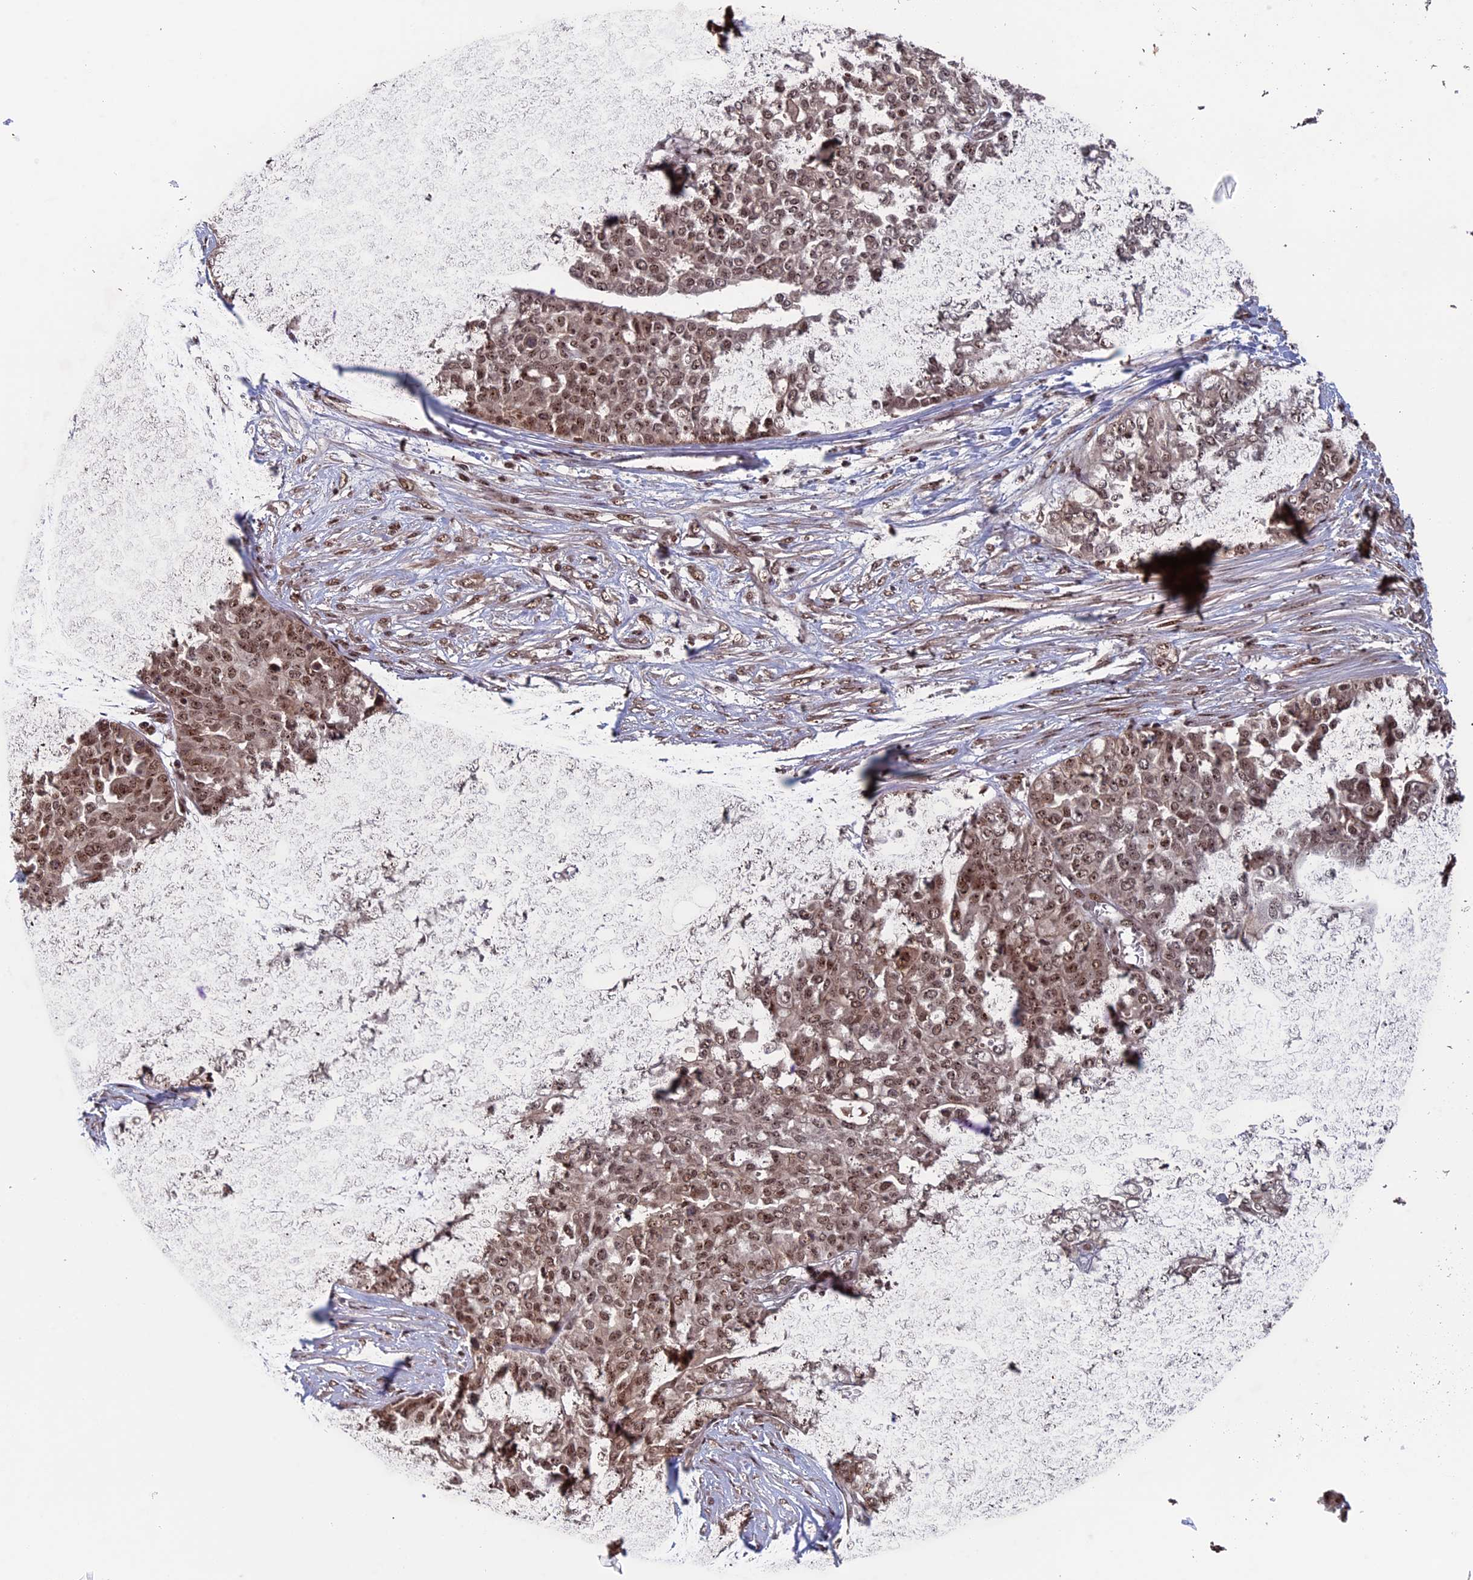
{"staining": {"intensity": "moderate", "quantity": ">75%", "location": "nuclear"}, "tissue": "ovarian cancer", "cell_type": "Tumor cells", "image_type": "cancer", "snomed": [{"axis": "morphology", "description": "Cystadenocarcinoma, serous, NOS"}, {"axis": "topography", "description": "Soft tissue"}, {"axis": "topography", "description": "Ovary"}], "caption": "Brown immunohistochemical staining in serous cystadenocarcinoma (ovarian) shows moderate nuclear staining in about >75% of tumor cells.", "gene": "CACTIN", "patient": {"sex": "female", "age": 57}}